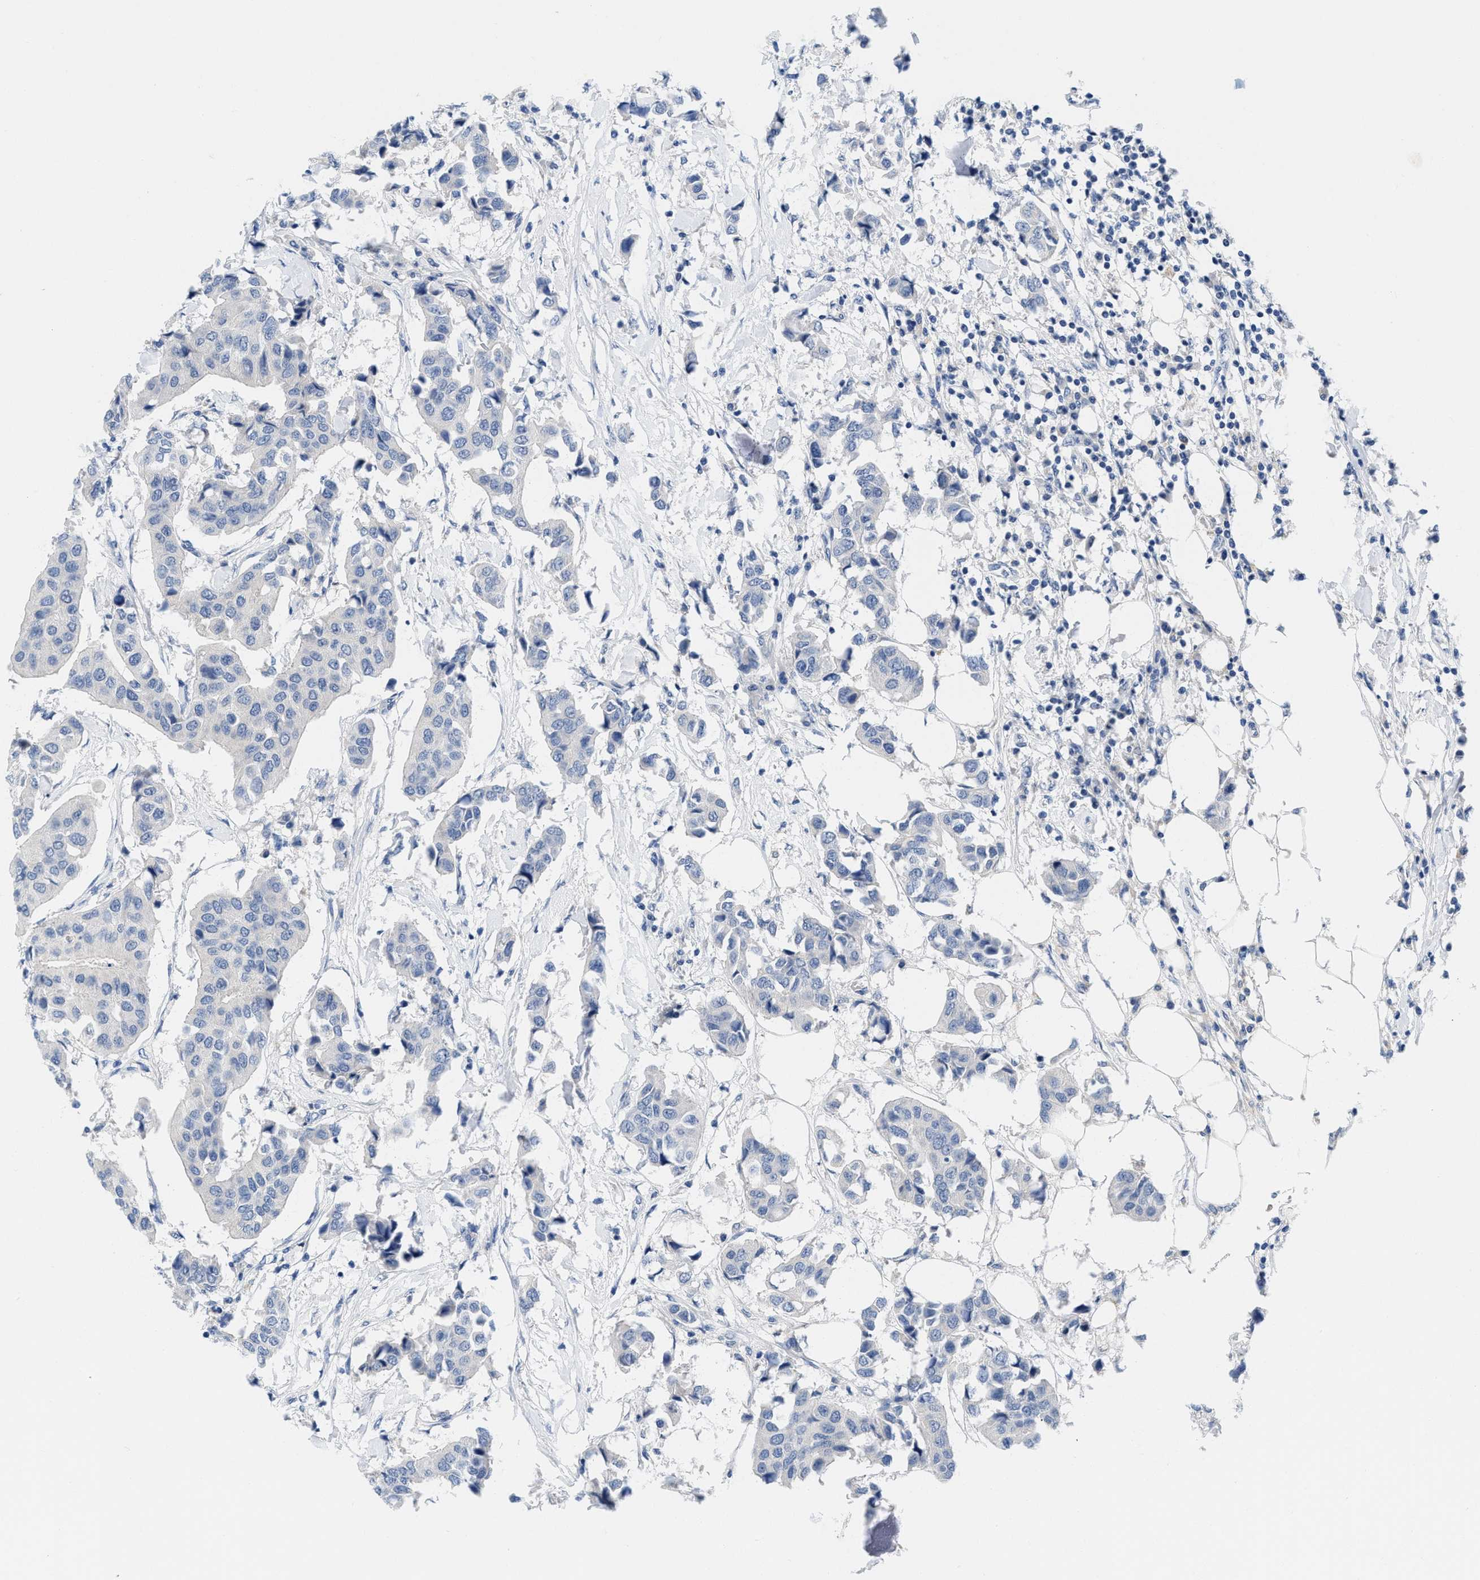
{"staining": {"intensity": "negative", "quantity": "none", "location": "none"}, "tissue": "breast cancer", "cell_type": "Tumor cells", "image_type": "cancer", "snomed": [{"axis": "morphology", "description": "Duct carcinoma"}, {"axis": "topography", "description": "Breast"}], "caption": "IHC photomicrograph of invasive ductal carcinoma (breast) stained for a protein (brown), which reveals no positivity in tumor cells.", "gene": "PYY", "patient": {"sex": "female", "age": 80}}